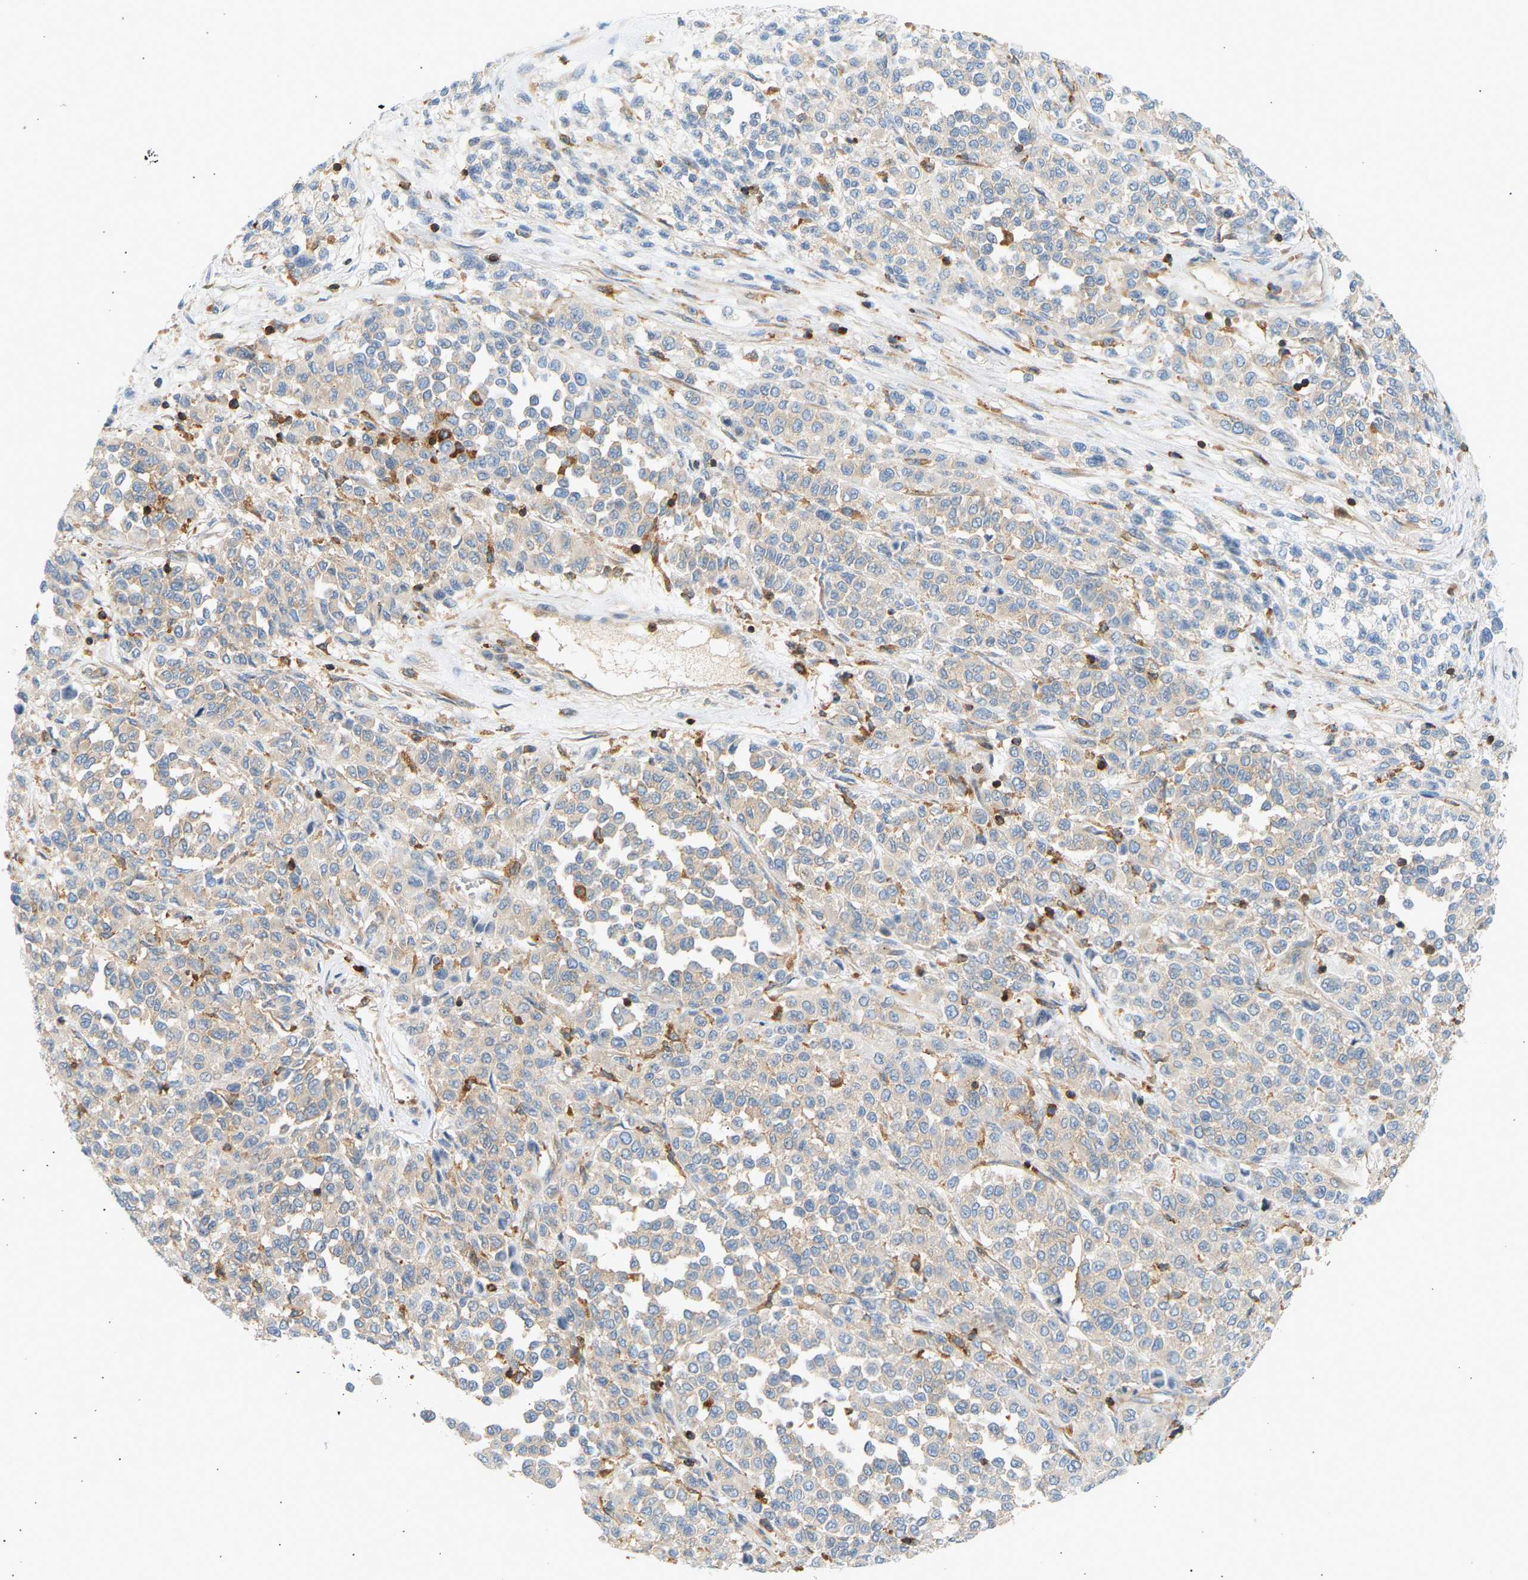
{"staining": {"intensity": "negative", "quantity": "none", "location": "none"}, "tissue": "melanoma", "cell_type": "Tumor cells", "image_type": "cancer", "snomed": [{"axis": "morphology", "description": "Malignant melanoma, Metastatic site"}, {"axis": "topography", "description": "Pancreas"}], "caption": "There is no significant expression in tumor cells of melanoma. (DAB (3,3'-diaminobenzidine) immunohistochemistry visualized using brightfield microscopy, high magnification).", "gene": "FNBP1", "patient": {"sex": "female", "age": 30}}